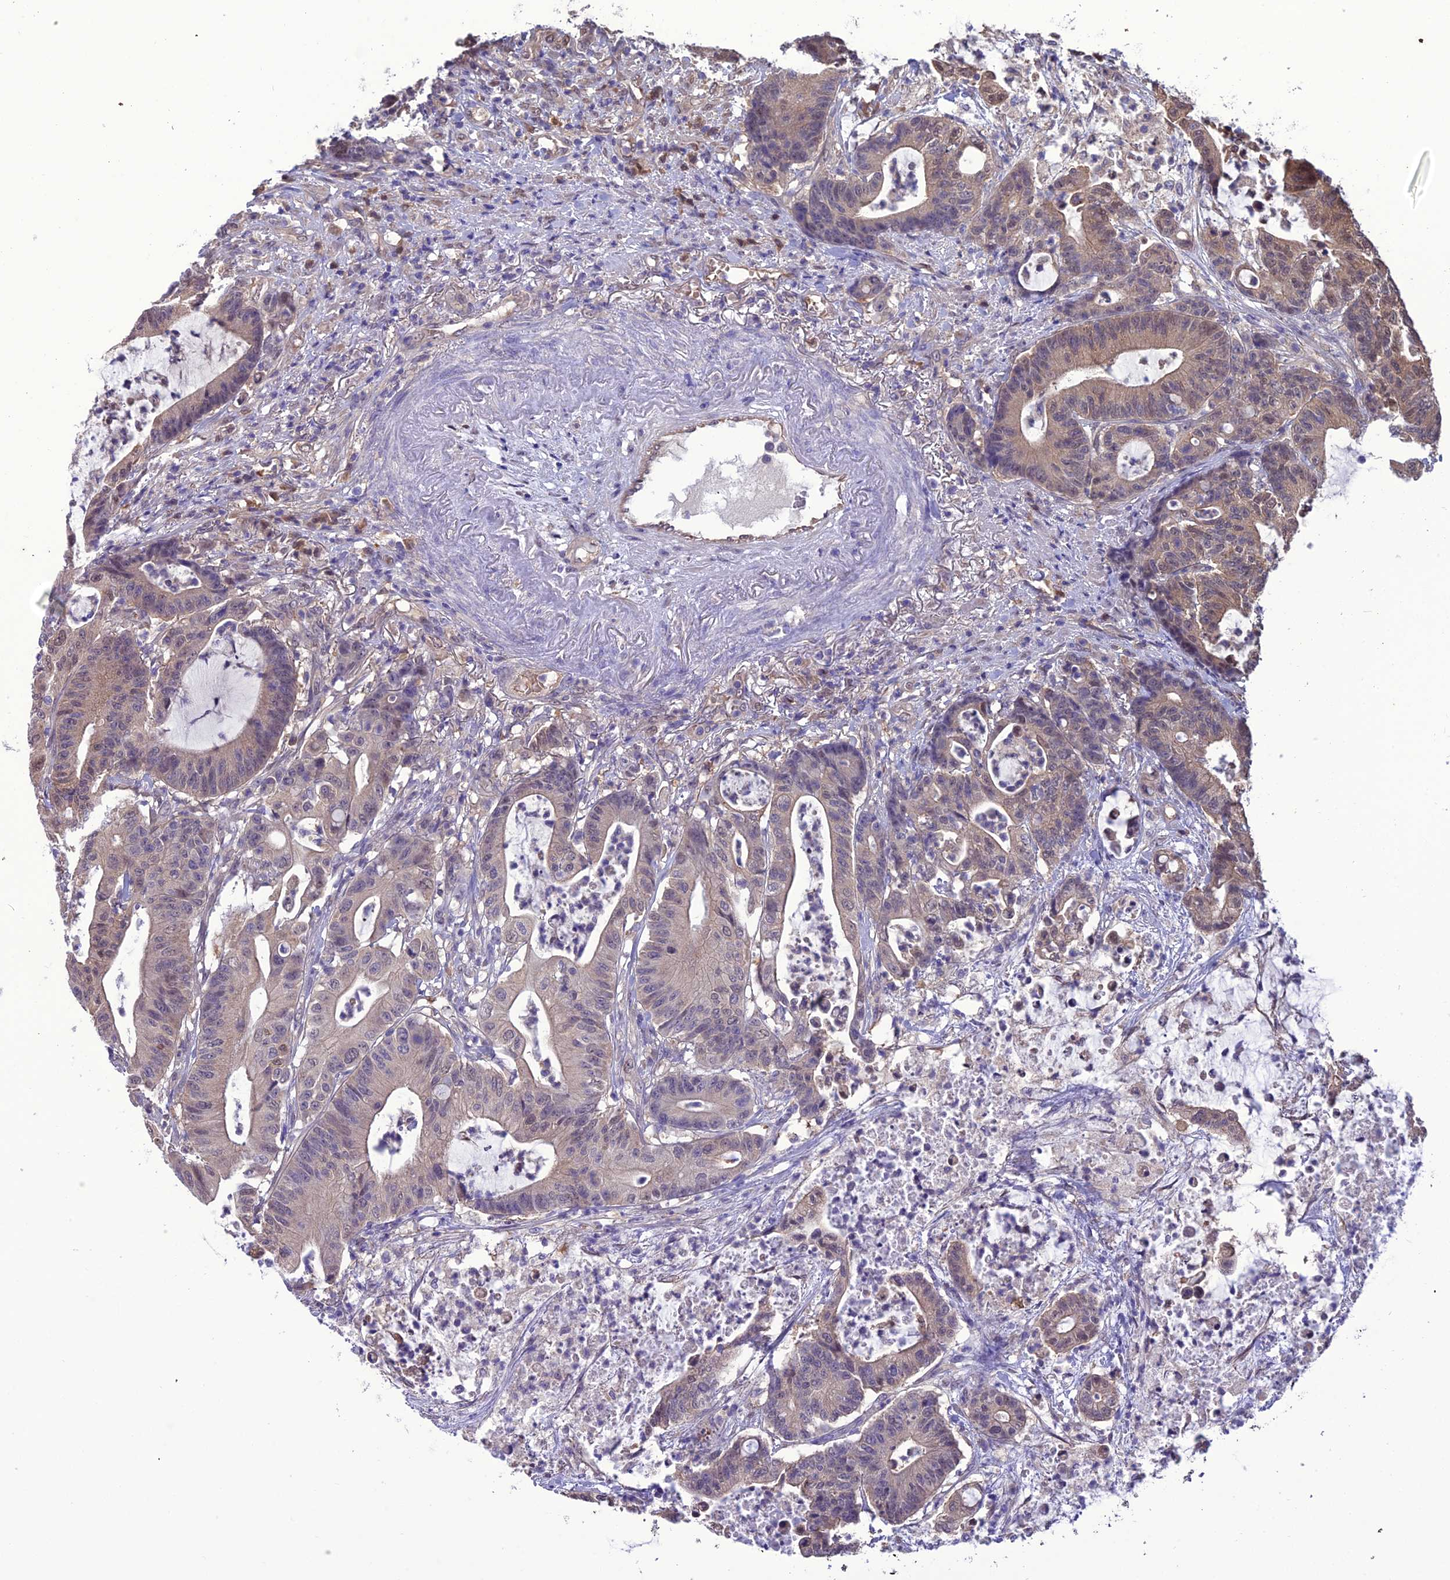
{"staining": {"intensity": "weak", "quantity": "<25%", "location": "cytoplasmic/membranous"}, "tissue": "colorectal cancer", "cell_type": "Tumor cells", "image_type": "cancer", "snomed": [{"axis": "morphology", "description": "Adenocarcinoma, NOS"}, {"axis": "topography", "description": "Colon"}], "caption": "DAB (3,3'-diaminobenzidine) immunohistochemical staining of colorectal cancer shows no significant positivity in tumor cells.", "gene": "BORCS6", "patient": {"sex": "female", "age": 84}}